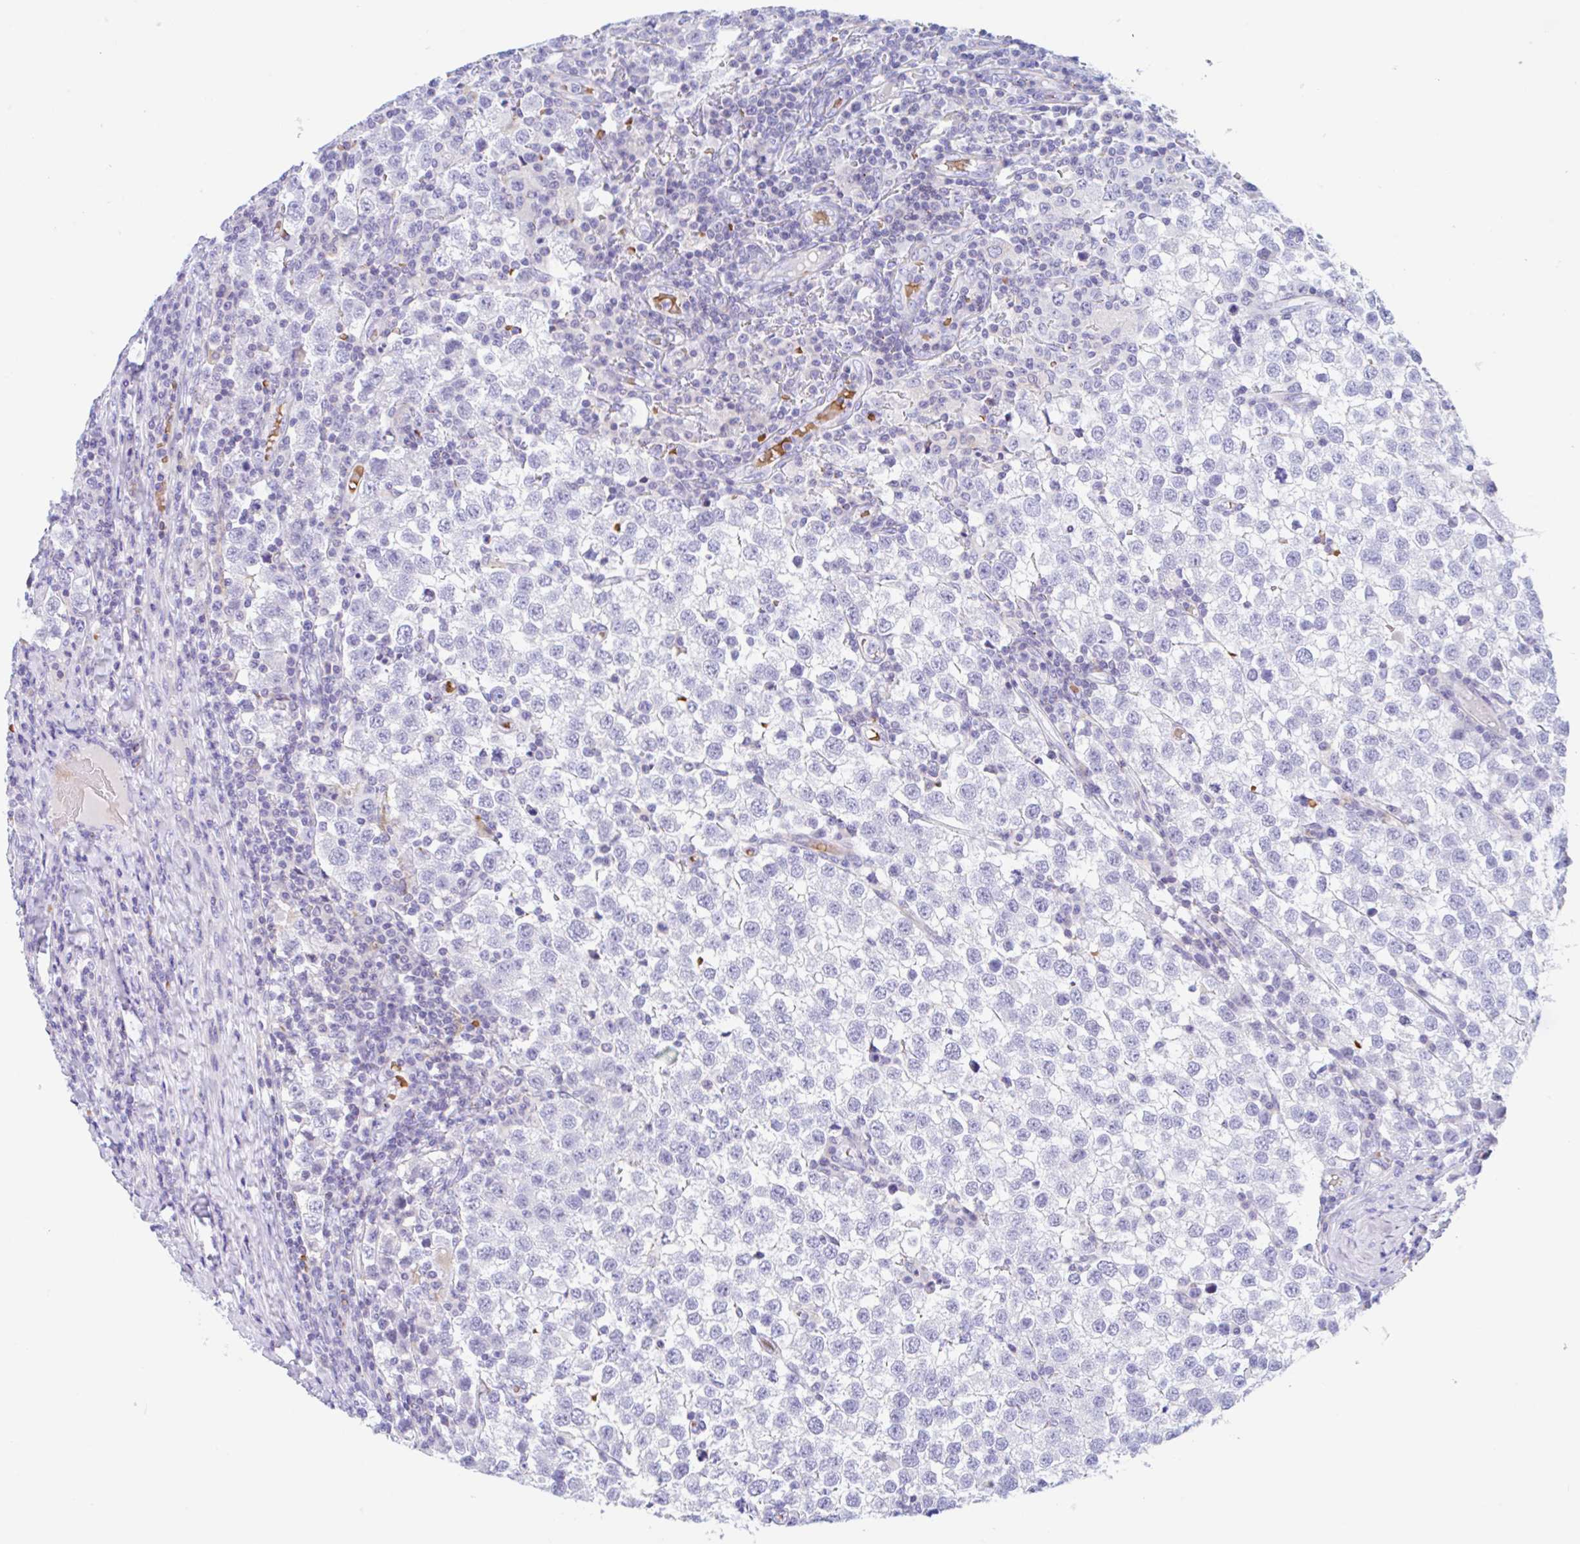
{"staining": {"intensity": "negative", "quantity": "none", "location": "none"}, "tissue": "testis cancer", "cell_type": "Tumor cells", "image_type": "cancer", "snomed": [{"axis": "morphology", "description": "Seminoma, NOS"}, {"axis": "topography", "description": "Testis"}], "caption": "Tumor cells show no significant protein positivity in seminoma (testis).", "gene": "ANKRD9", "patient": {"sex": "male", "age": 34}}